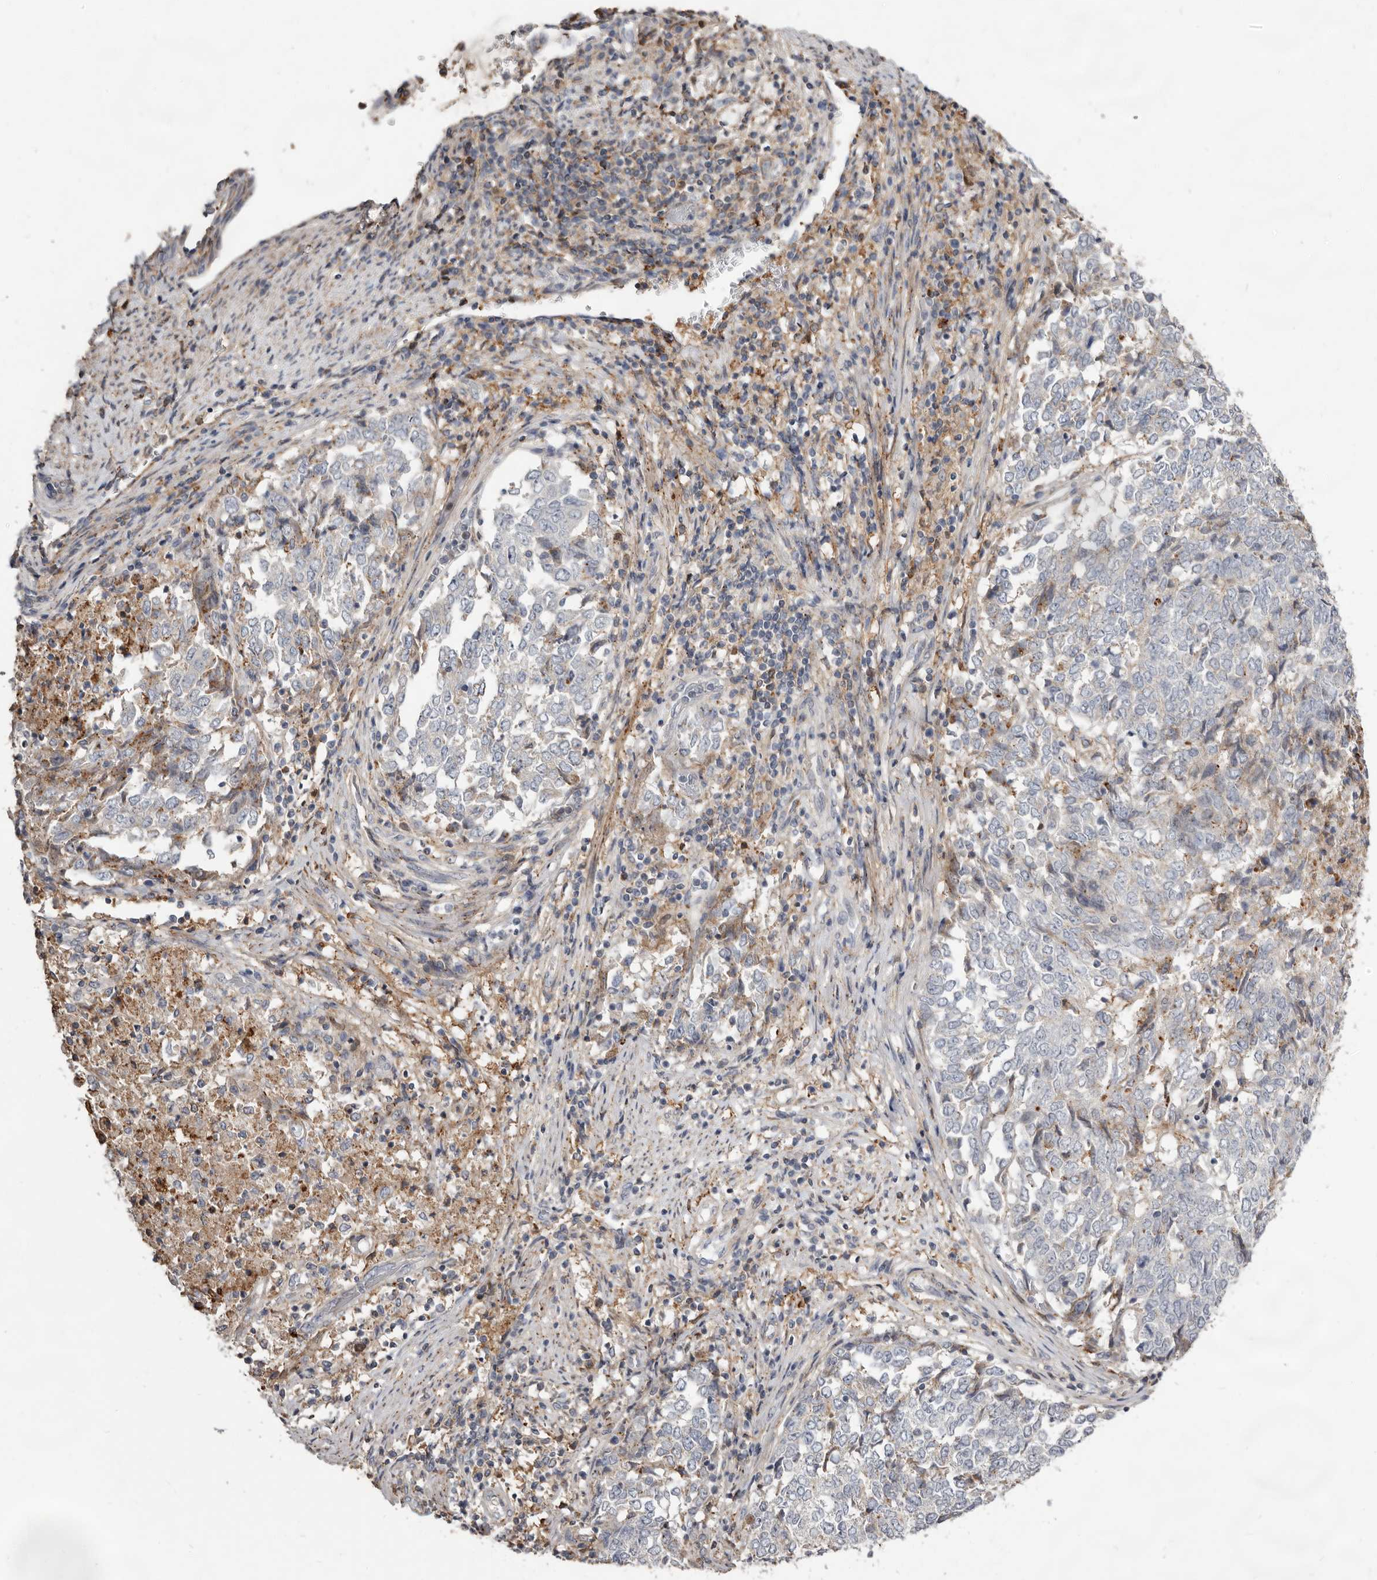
{"staining": {"intensity": "negative", "quantity": "none", "location": "none"}, "tissue": "endometrial cancer", "cell_type": "Tumor cells", "image_type": "cancer", "snomed": [{"axis": "morphology", "description": "Adenocarcinoma, NOS"}, {"axis": "topography", "description": "Endometrium"}], "caption": "Protein analysis of endometrial cancer (adenocarcinoma) reveals no significant staining in tumor cells.", "gene": "KIF26B", "patient": {"sex": "female", "age": 80}}